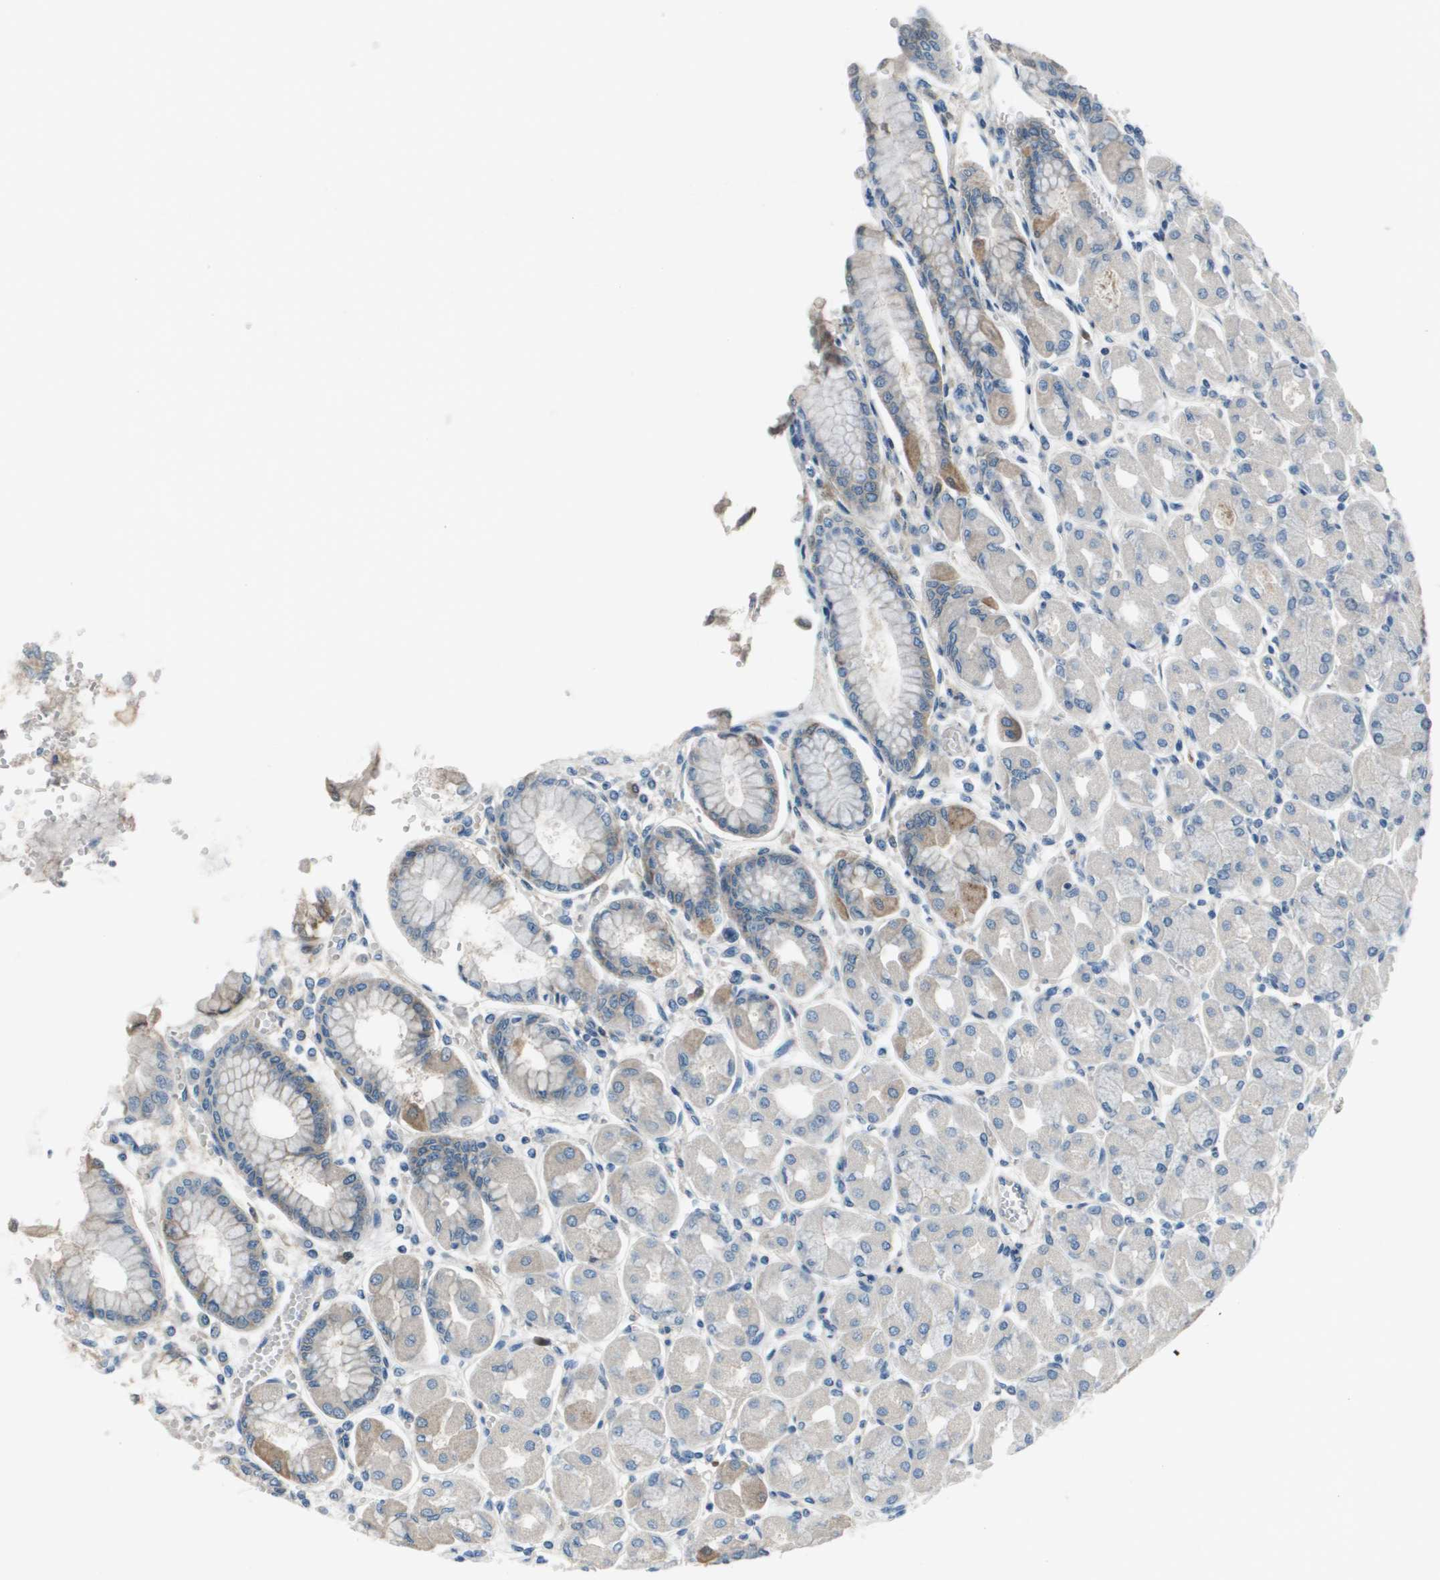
{"staining": {"intensity": "moderate", "quantity": "25%-75%", "location": "cytoplasmic/membranous"}, "tissue": "stomach", "cell_type": "Glandular cells", "image_type": "normal", "snomed": [{"axis": "morphology", "description": "Normal tissue, NOS"}, {"axis": "topography", "description": "Stomach, upper"}], "caption": "Glandular cells exhibit medium levels of moderate cytoplasmic/membranous positivity in approximately 25%-75% of cells in normal stomach.", "gene": "PCOLCE", "patient": {"sex": "female", "age": 56}}